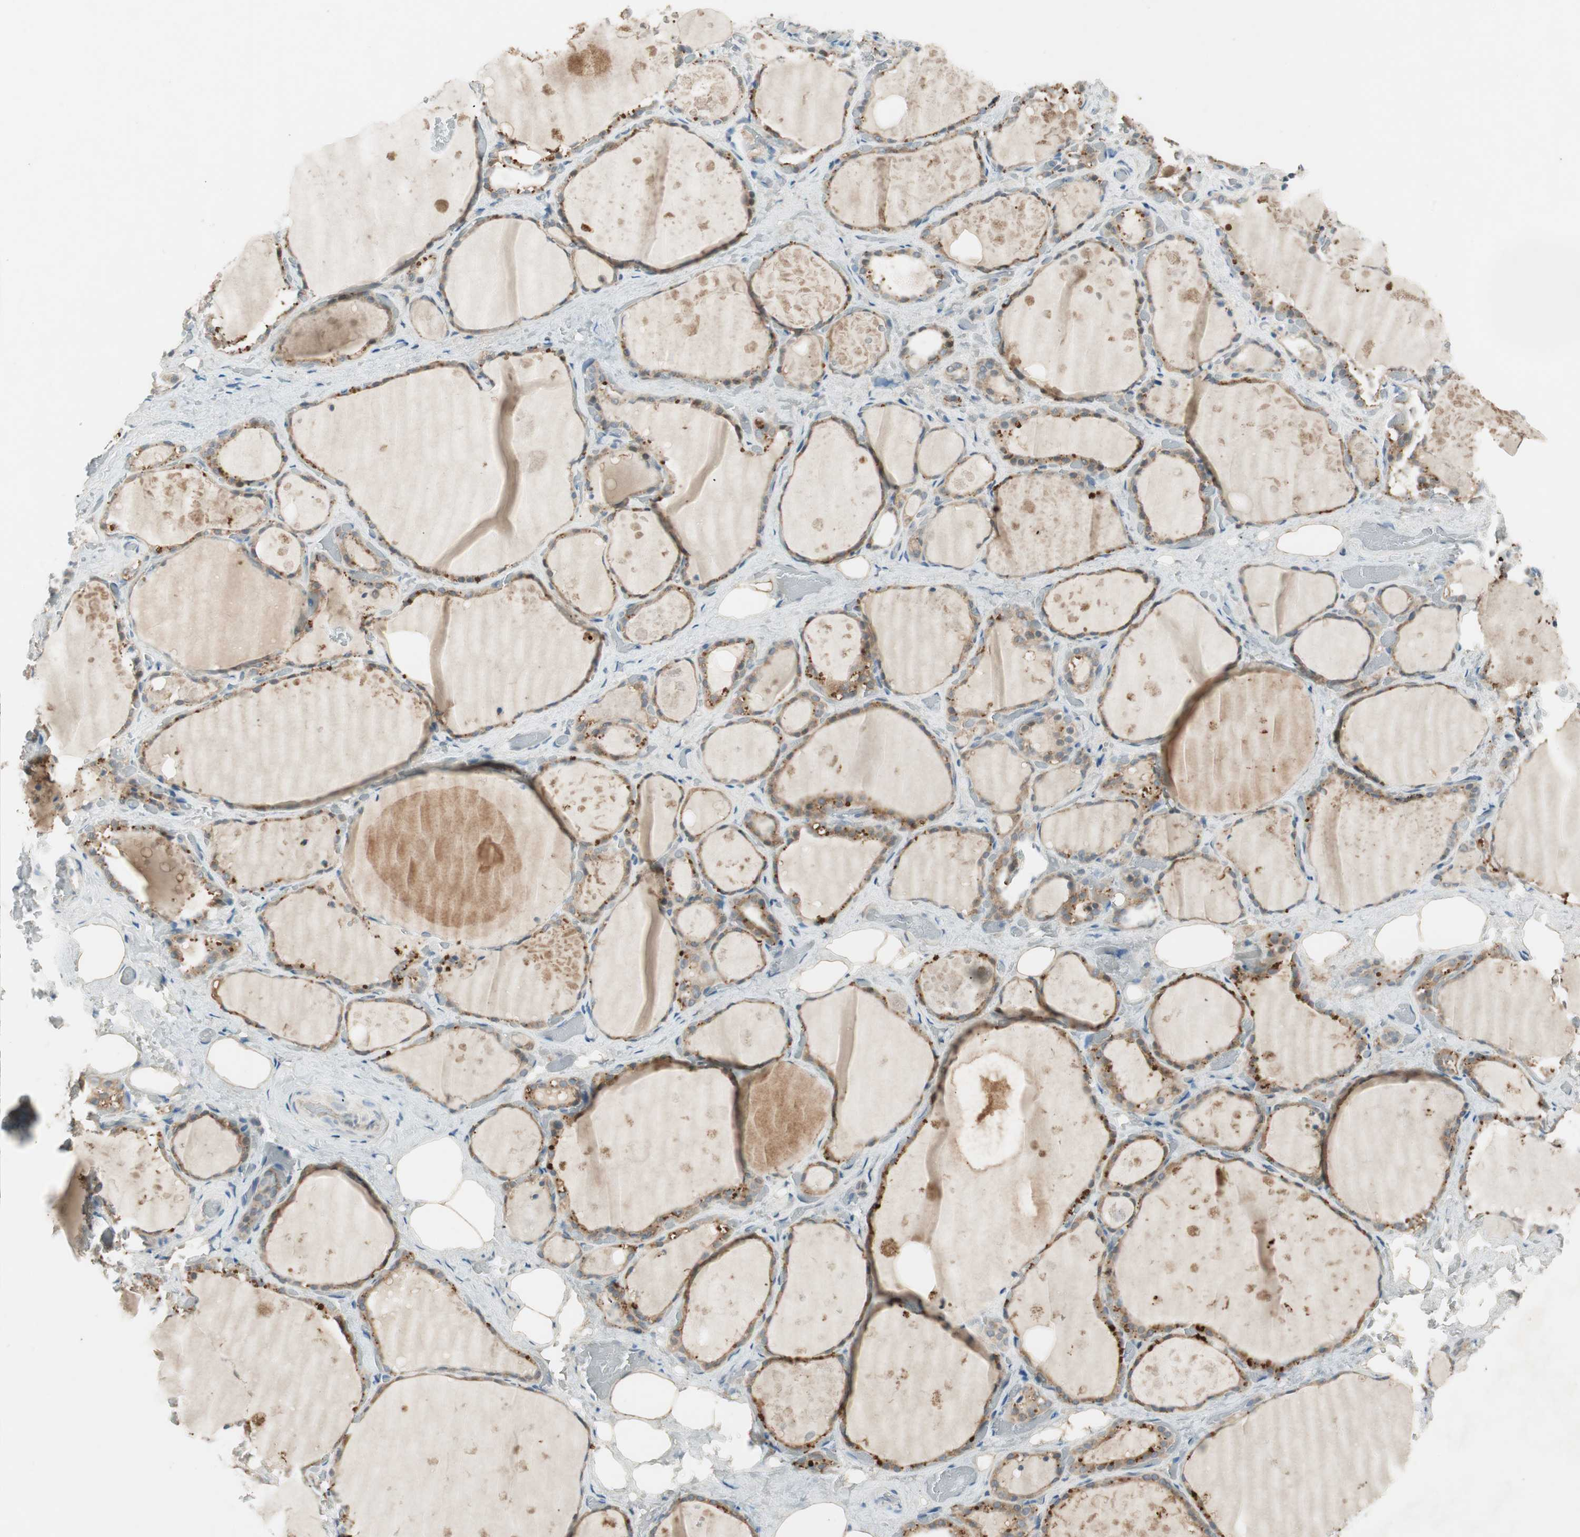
{"staining": {"intensity": "weak", "quantity": "25%-75%", "location": "cytoplasmic/membranous"}, "tissue": "thyroid gland", "cell_type": "Glandular cells", "image_type": "normal", "snomed": [{"axis": "morphology", "description": "Normal tissue, NOS"}, {"axis": "topography", "description": "Thyroid gland"}], "caption": "An IHC micrograph of normal tissue is shown. Protein staining in brown highlights weak cytoplasmic/membranous positivity in thyroid gland within glandular cells.", "gene": "NCLN", "patient": {"sex": "male", "age": 61}}